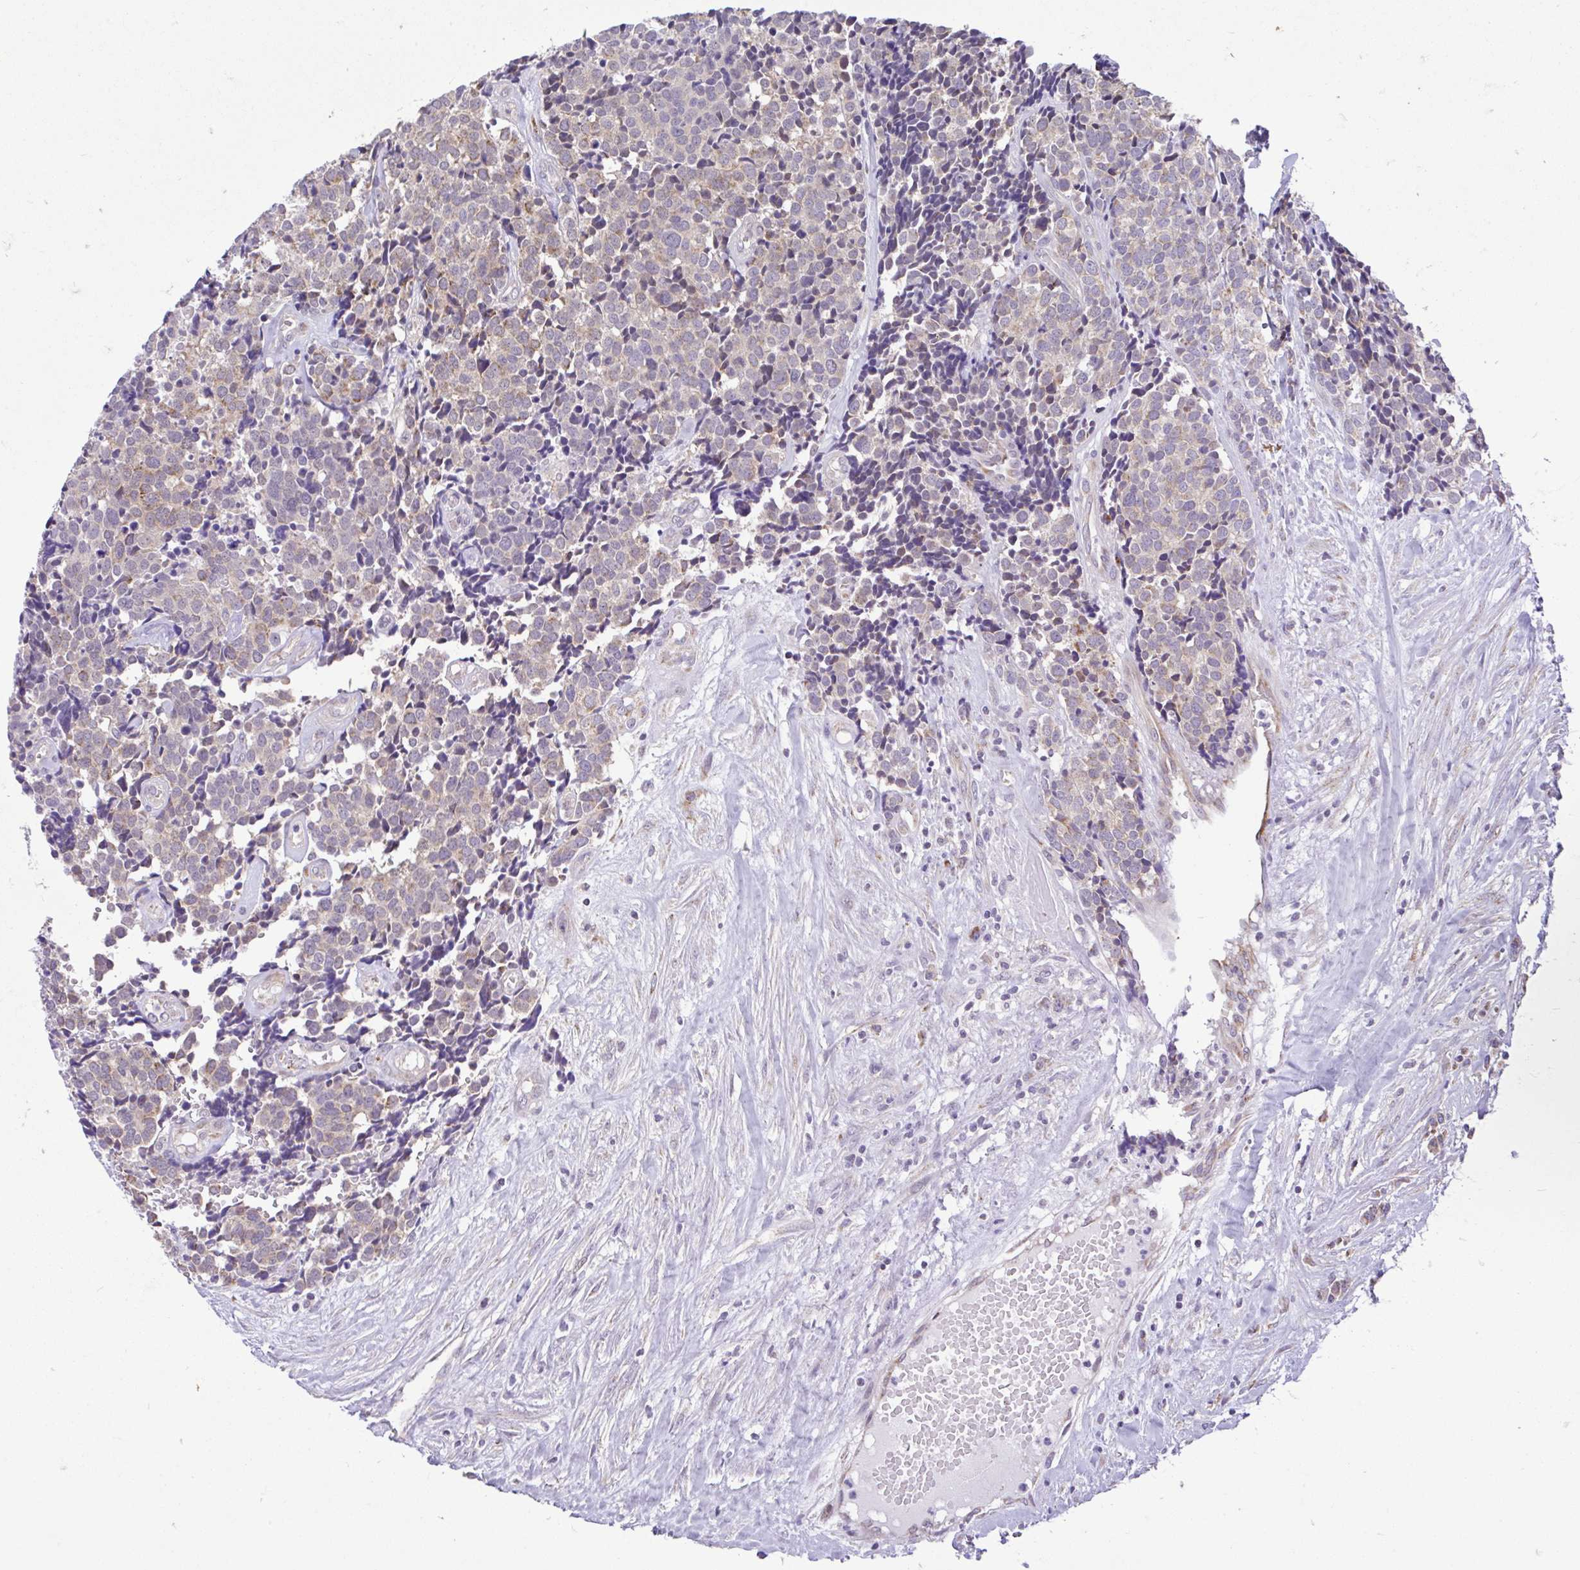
{"staining": {"intensity": "weak", "quantity": "<25%", "location": "cytoplasmic/membranous"}, "tissue": "carcinoid", "cell_type": "Tumor cells", "image_type": "cancer", "snomed": [{"axis": "morphology", "description": "Carcinoid, malignant, NOS"}, {"axis": "topography", "description": "Skin"}], "caption": "Immunohistochemistry (IHC) of malignant carcinoid displays no positivity in tumor cells.", "gene": "PYCR2", "patient": {"sex": "female", "age": 79}}